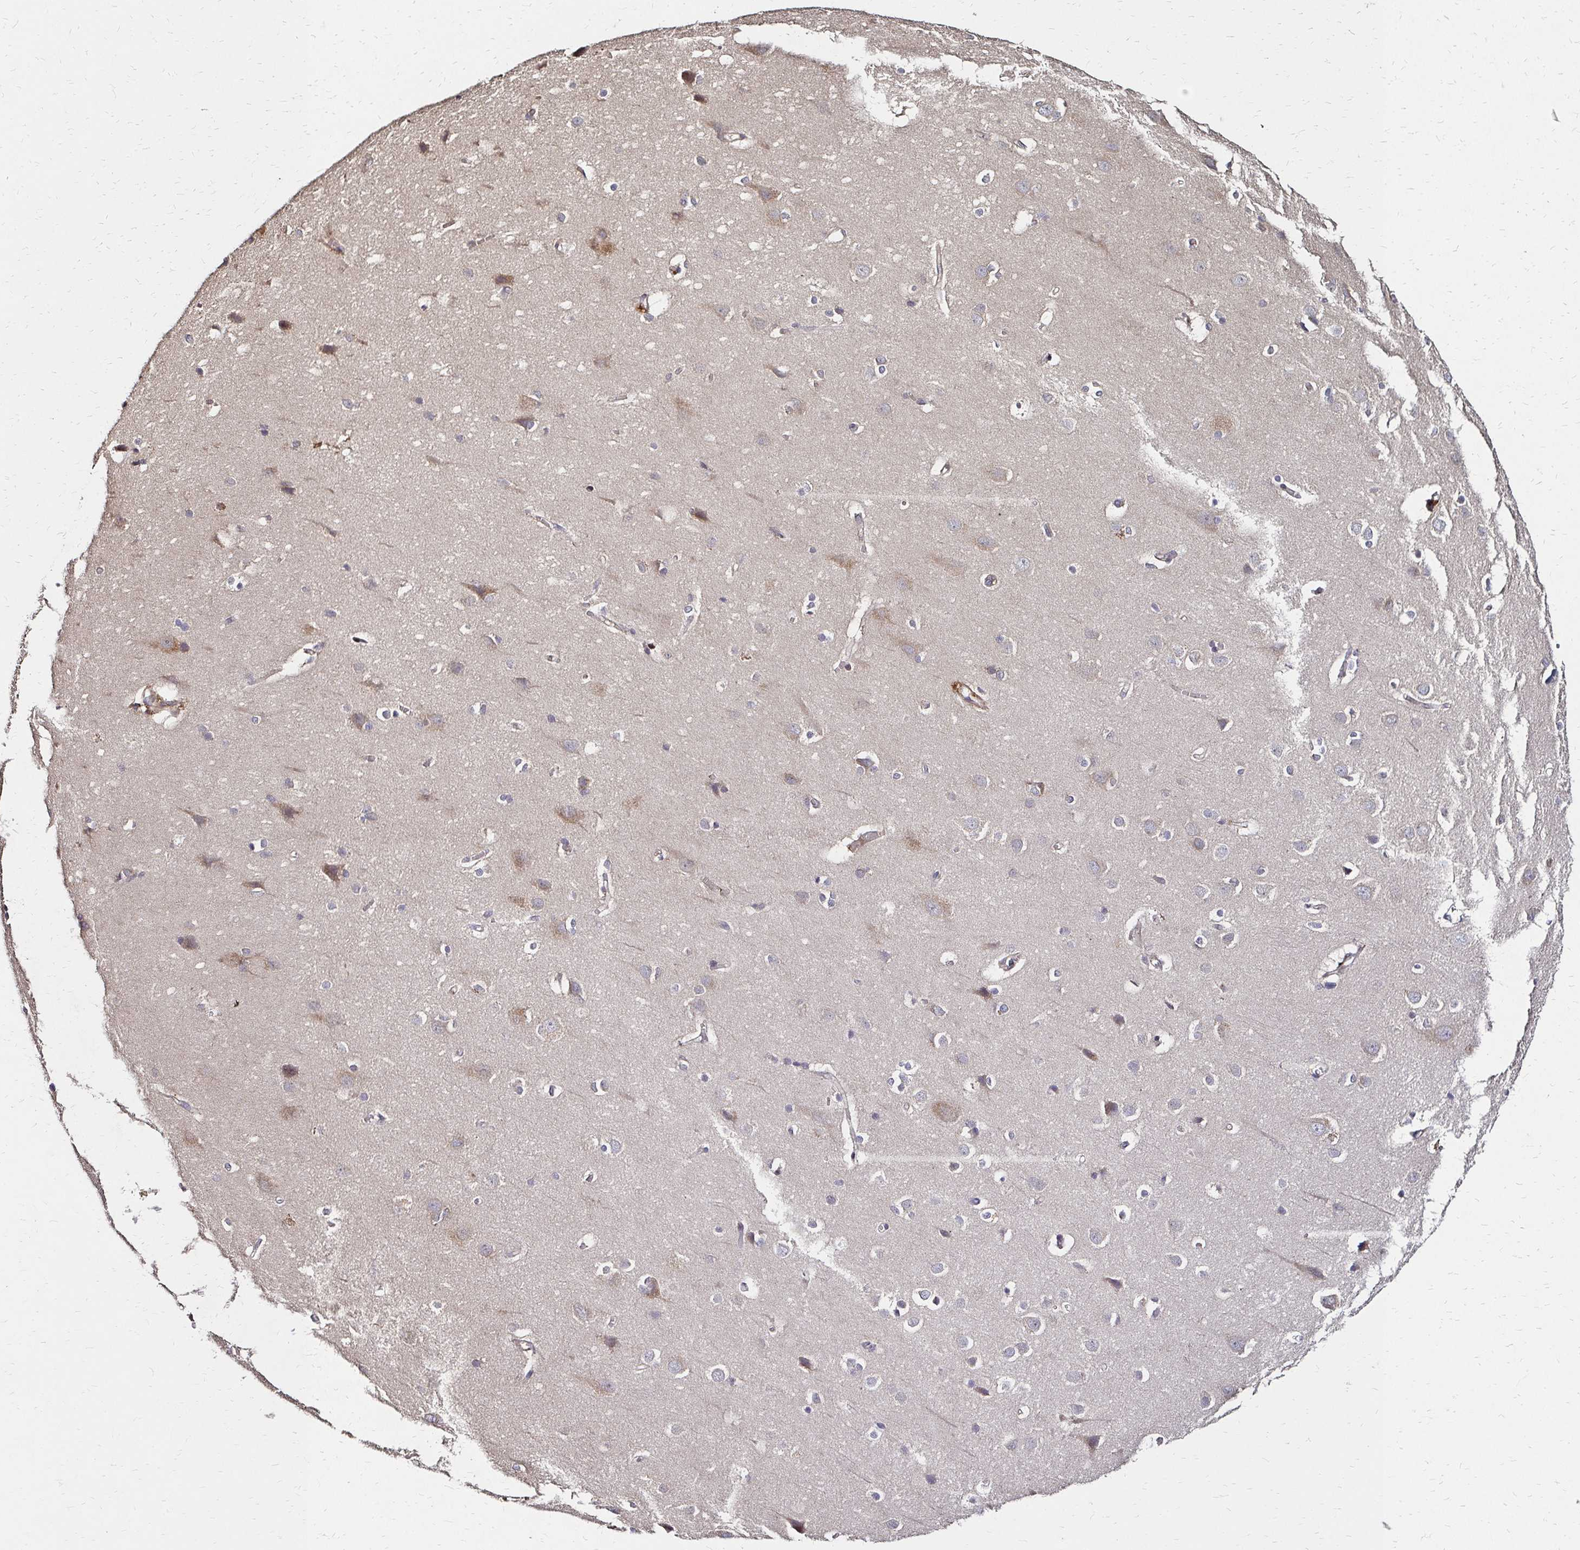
{"staining": {"intensity": "negative", "quantity": "none", "location": "none"}, "tissue": "cerebral cortex", "cell_type": "Endothelial cells", "image_type": "normal", "snomed": [{"axis": "morphology", "description": "Normal tissue, NOS"}, {"axis": "topography", "description": "Cerebral cortex"}], "caption": "This is an immunohistochemistry (IHC) photomicrograph of benign human cerebral cortex. There is no positivity in endothelial cells.", "gene": "IDUA", "patient": {"sex": "male", "age": 37}}